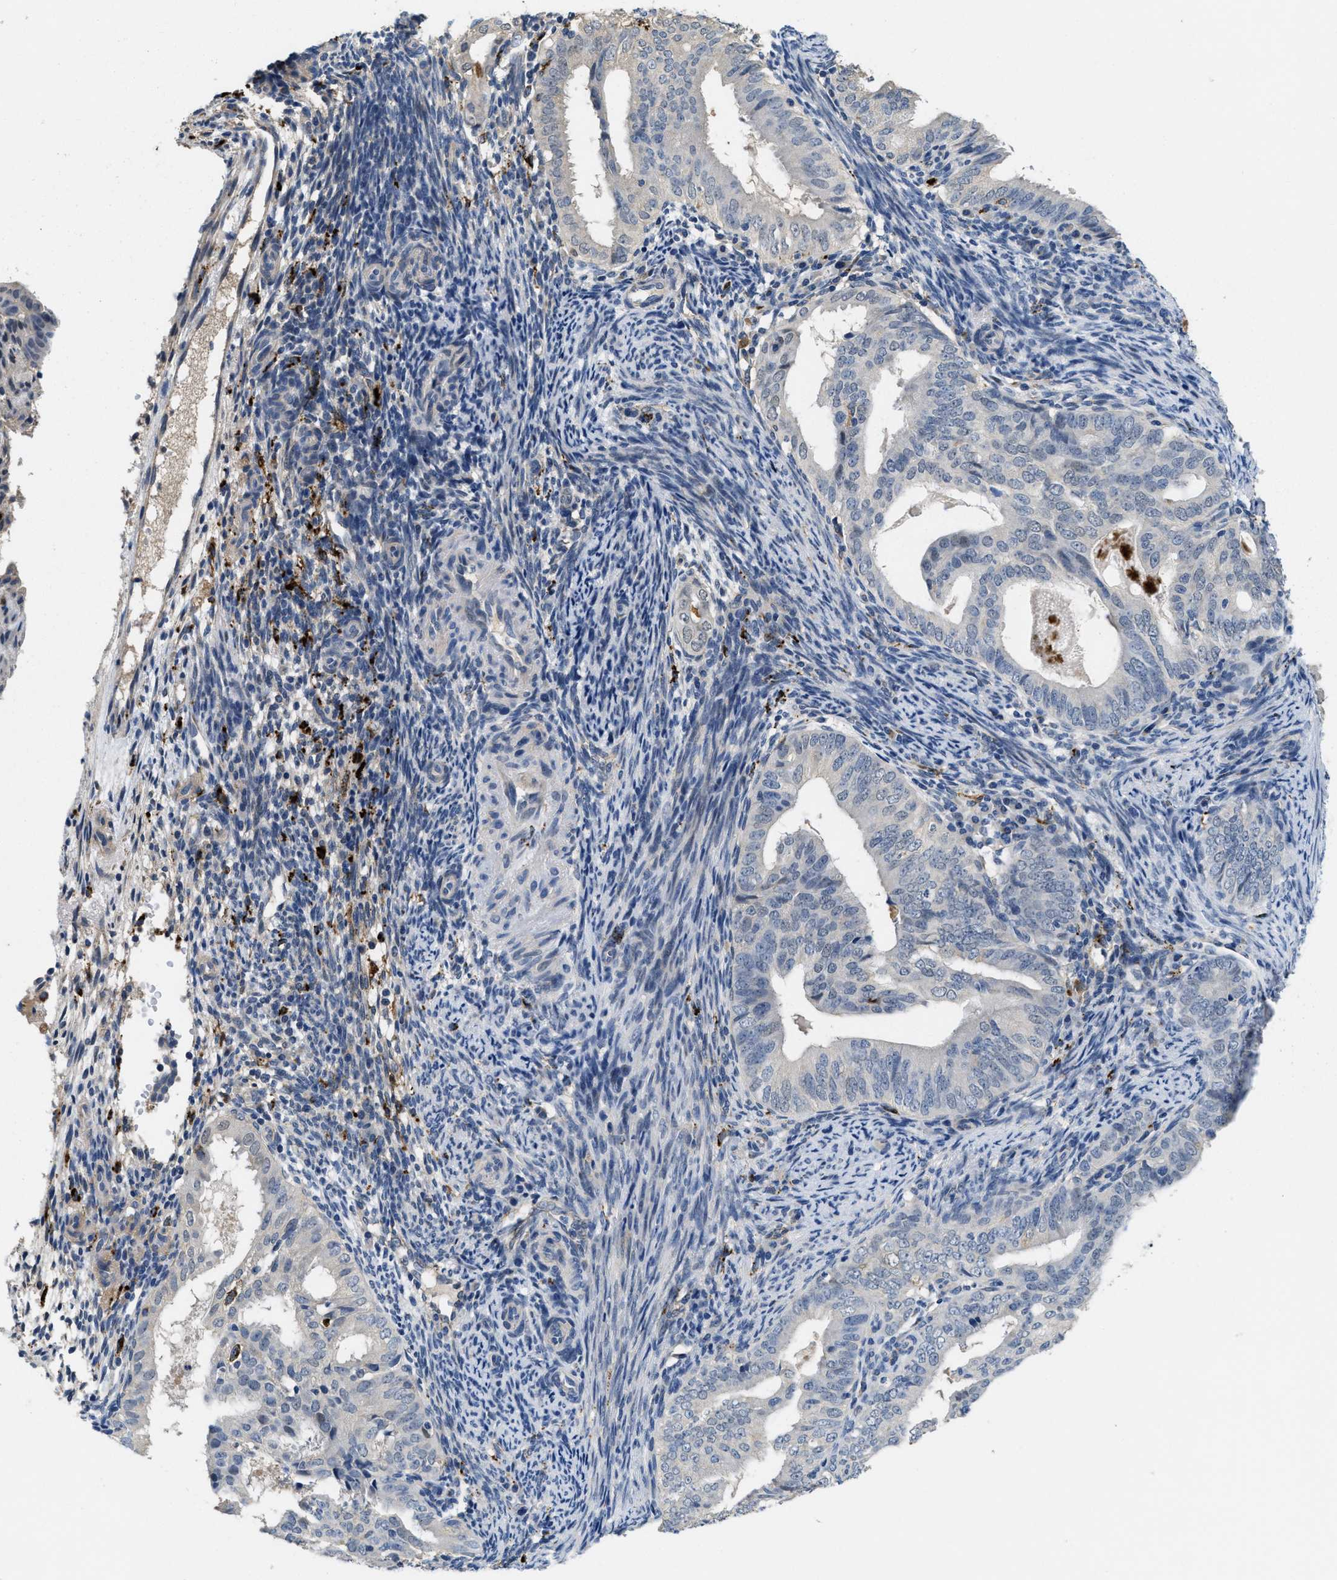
{"staining": {"intensity": "negative", "quantity": "none", "location": "none"}, "tissue": "endometrial cancer", "cell_type": "Tumor cells", "image_type": "cancer", "snomed": [{"axis": "morphology", "description": "Adenocarcinoma, NOS"}, {"axis": "topography", "description": "Endometrium"}], "caption": "Immunohistochemistry (IHC) of endometrial adenocarcinoma demonstrates no expression in tumor cells.", "gene": "BMPR2", "patient": {"sex": "female", "age": 58}}